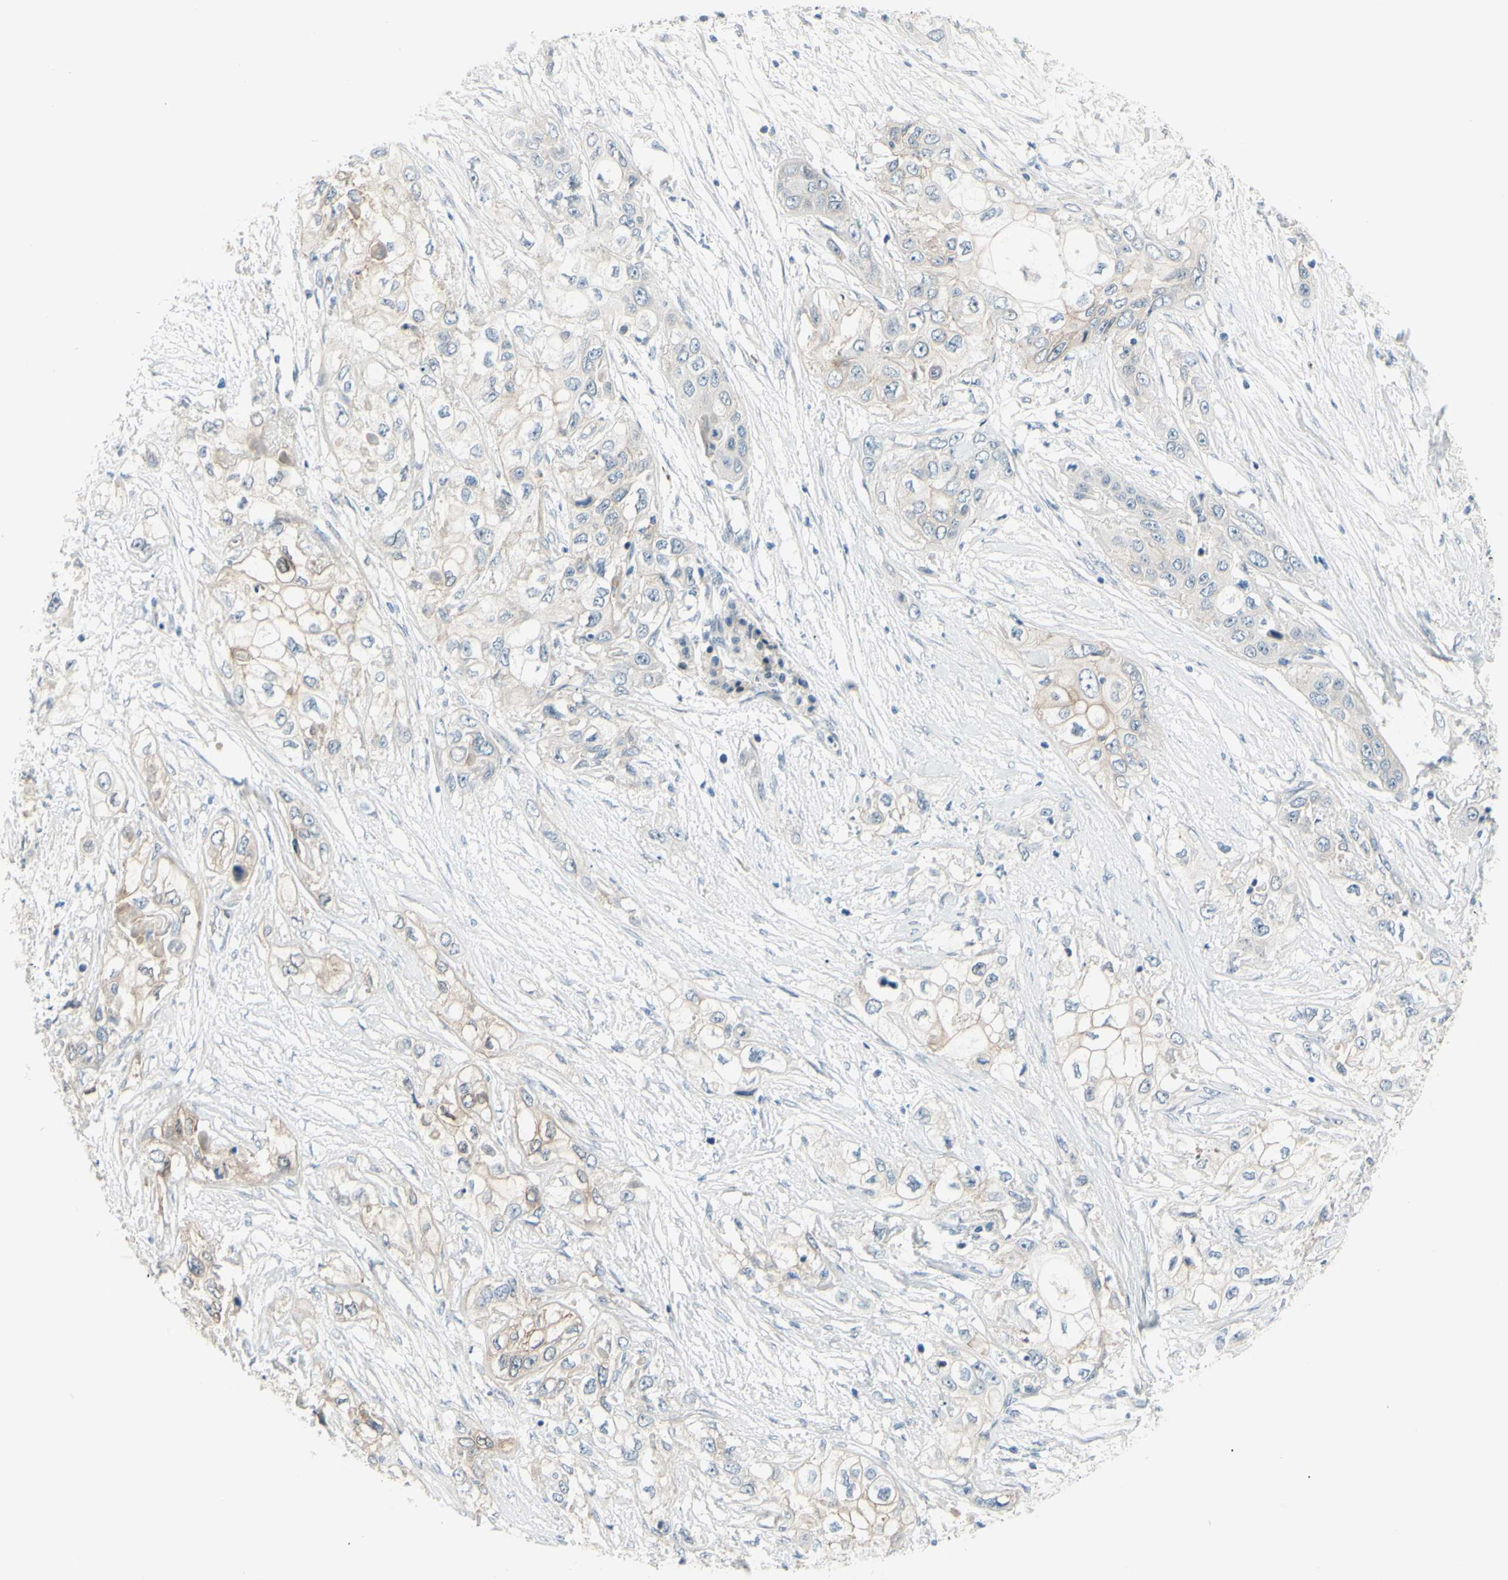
{"staining": {"intensity": "moderate", "quantity": "25%-75%", "location": "cytoplasmic/membranous"}, "tissue": "pancreatic cancer", "cell_type": "Tumor cells", "image_type": "cancer", "snomed": [{"axis": "morphology", "description": "Adenocarcinoma, NOS"}, {"axis": "topography", "description": "Pancreas"}], "caption": "Immunohistochemistry staining of pancreatic adenocarcinoma, which exhibits medium levels of moderate cytoplasmic/membranous staining in approximately 25%-75% of tumor cells indicating moderate cytoplasmic/membranous protein expression. The staining was performed using DAB (3,3'-diaminobenzidine) (brown) for protein detection and nuclei were counterstained in hematoxylin (blue).", "gene": "LRRK1", "patient": {"sex": "female", "age": 70}}